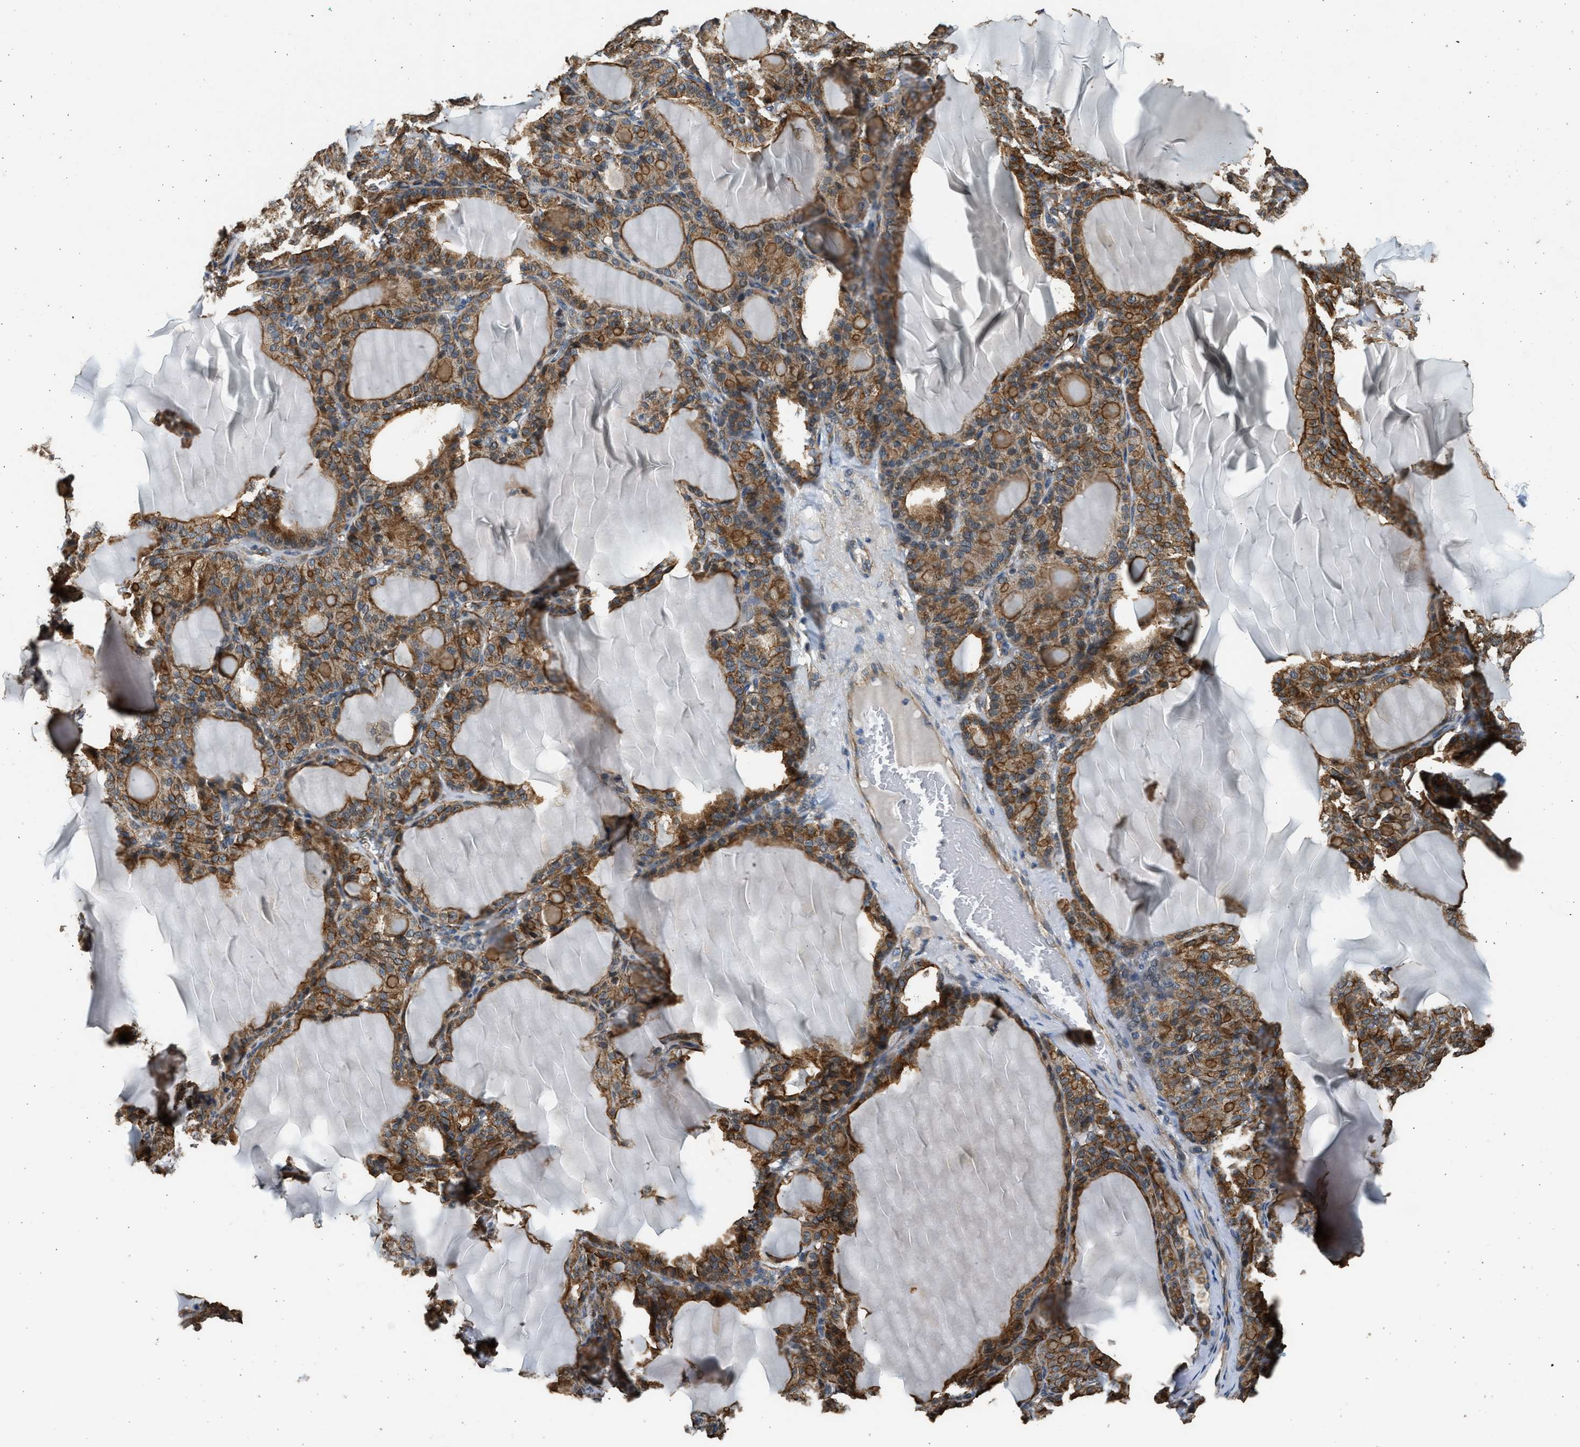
{"staining": {"intensity": "moderate", "quantity": ">75%", "location": "cytoplasmic/membranous"}, "tissue": "thyroid gland", "cell_type": "Glandular cells", "image_type": "normal", "snomed": [{"axis": "morphology", "description": "Normal tissue, NOS"}, {"axis": "topography", "description": "Thyroid gland"}], "caption": "IHC (DAB) staining of normal thyroid gland demonstrates moderate cytoplasmic/membranous protein expression in about >75% of glandular cells. (IHC, brightfield microscopy, high magnification).", "gene": "PCLO", "patient": {"sex": "female", "age": 28}}